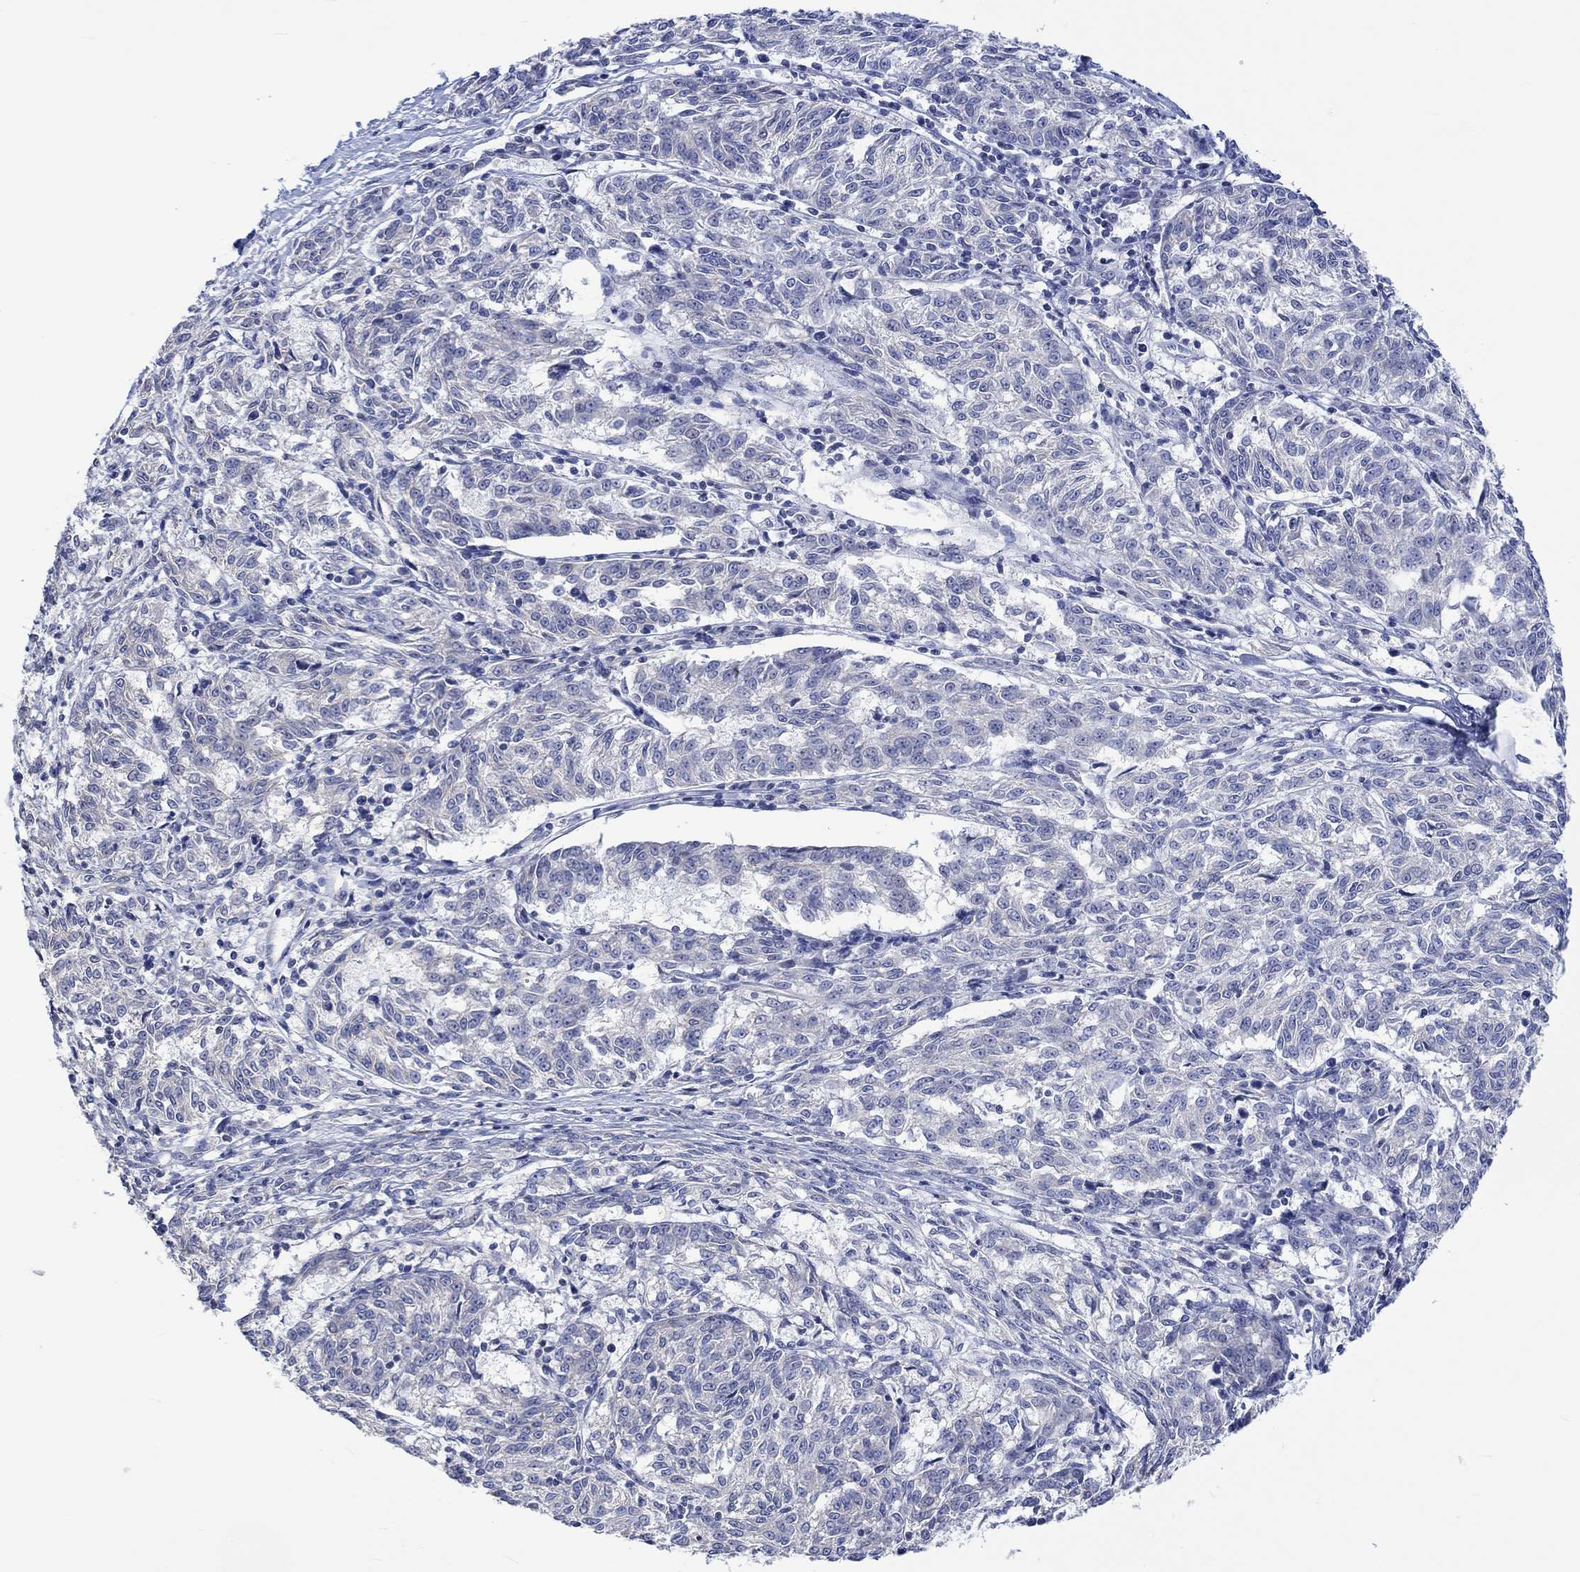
{"staining": {"intensity": "negative", "quantity": "none", "location": "none"}, "tissue": "melanoma", "cell_type": "Tumor cells", "image_type": "cancer", "snomed": [{"axis": "morphology", "description": "Malignant melanoma, NOS"}, {"axis": "topography", "description": "Skin"}], "caption": "Immunohistochemical staining of malignant melanoma reveals no significant expression in tumor cells.", "gene": "AGRP", "patient": {"sex": "female", "age": 72}}